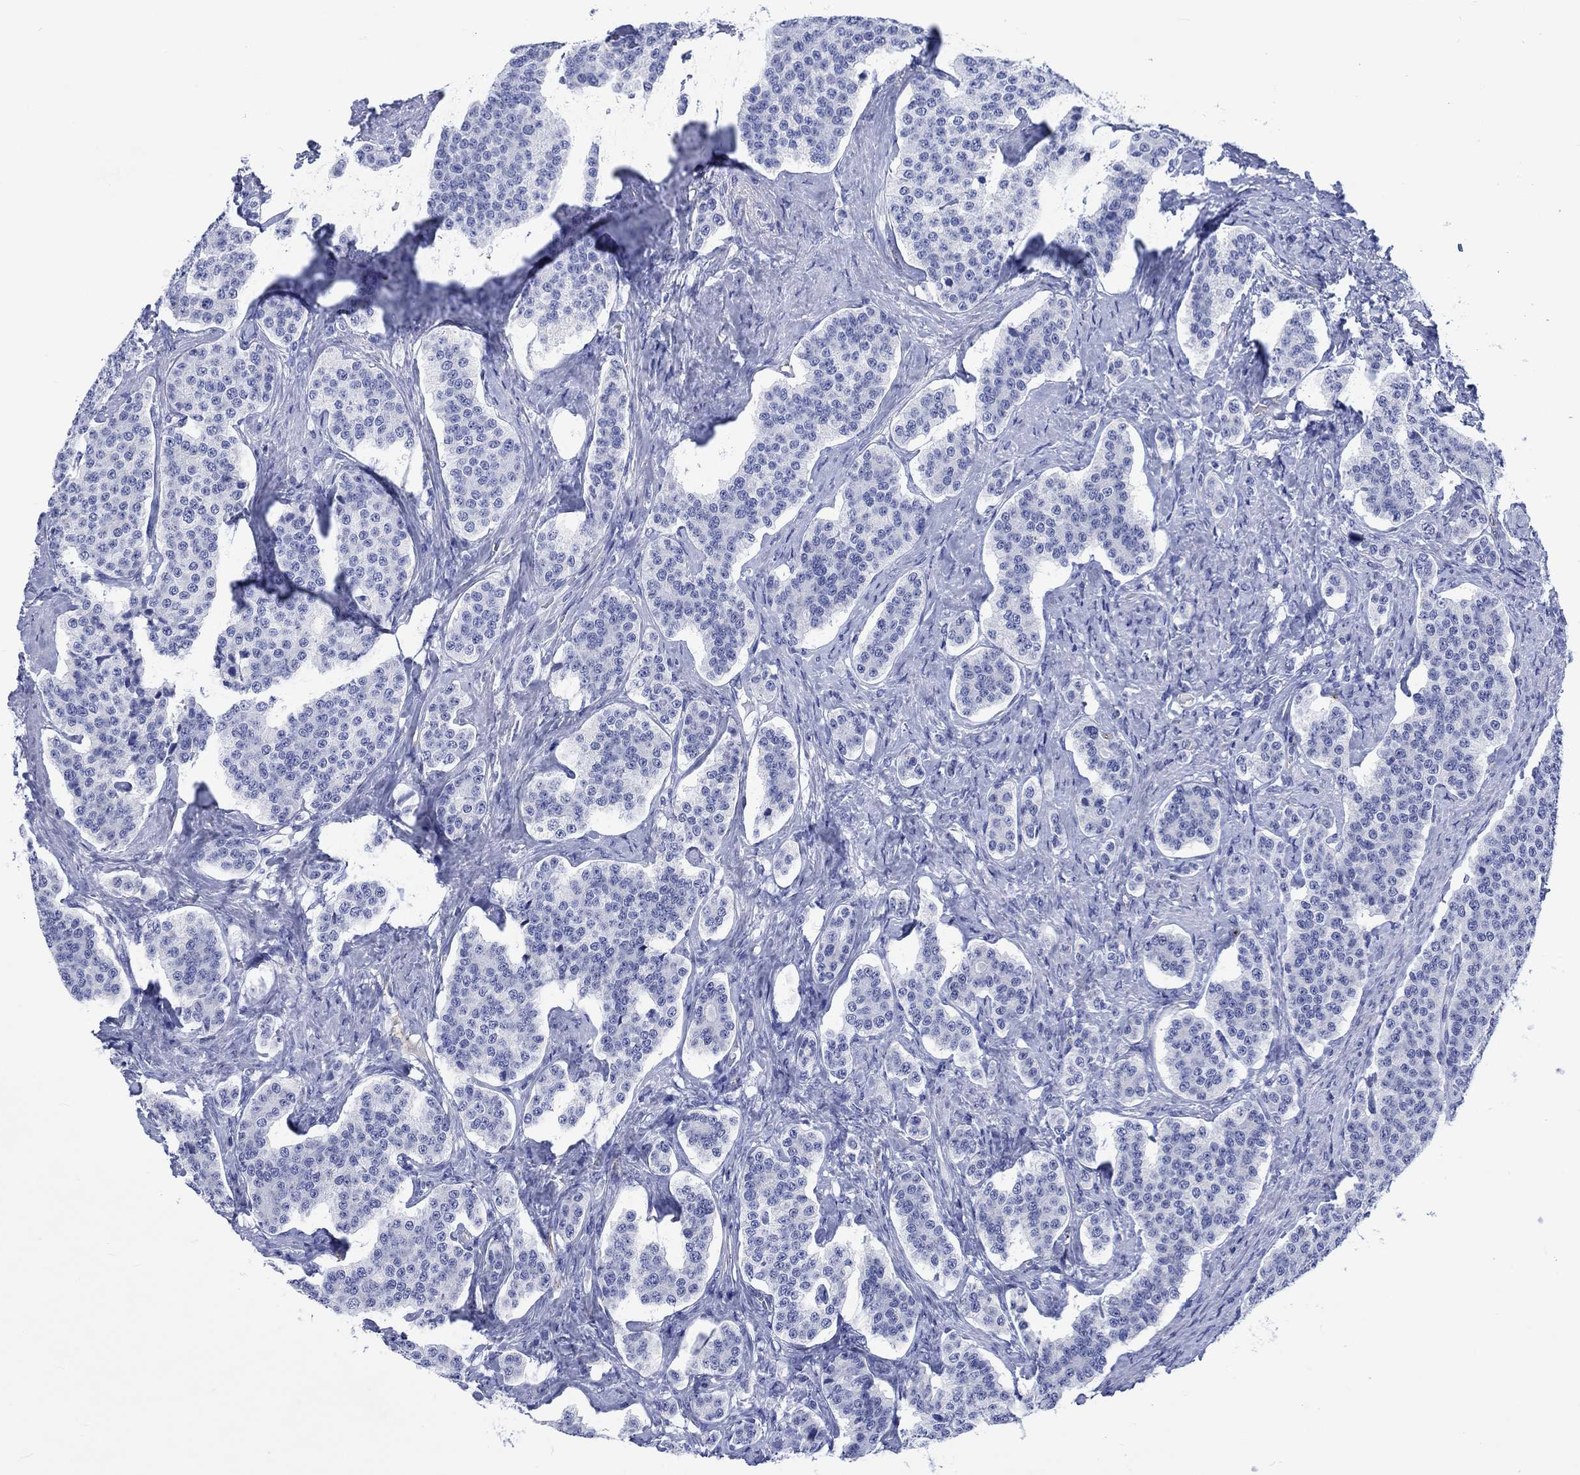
{"staining": {"intensity": "negative", "quantity": "none", "location": "none"}, "tissue": "carcinoid", "cell_type": "Tumor cells", "image_type": "cancer", "snomed": [{"axis": "morphology", "description": "Carcinoid, malignant, NOS"}, {"axis": "topography", "description": "Small intestine"}], "caption": "Tumor cells are negative for protein expression in human carcinoid (malignant). (DAB (3,3'-diaminobenzidine) immunohistochemistry (IHC), high magnification).", "gene": "CACNG3", "patient": {"sex": "female", "age": 58}}